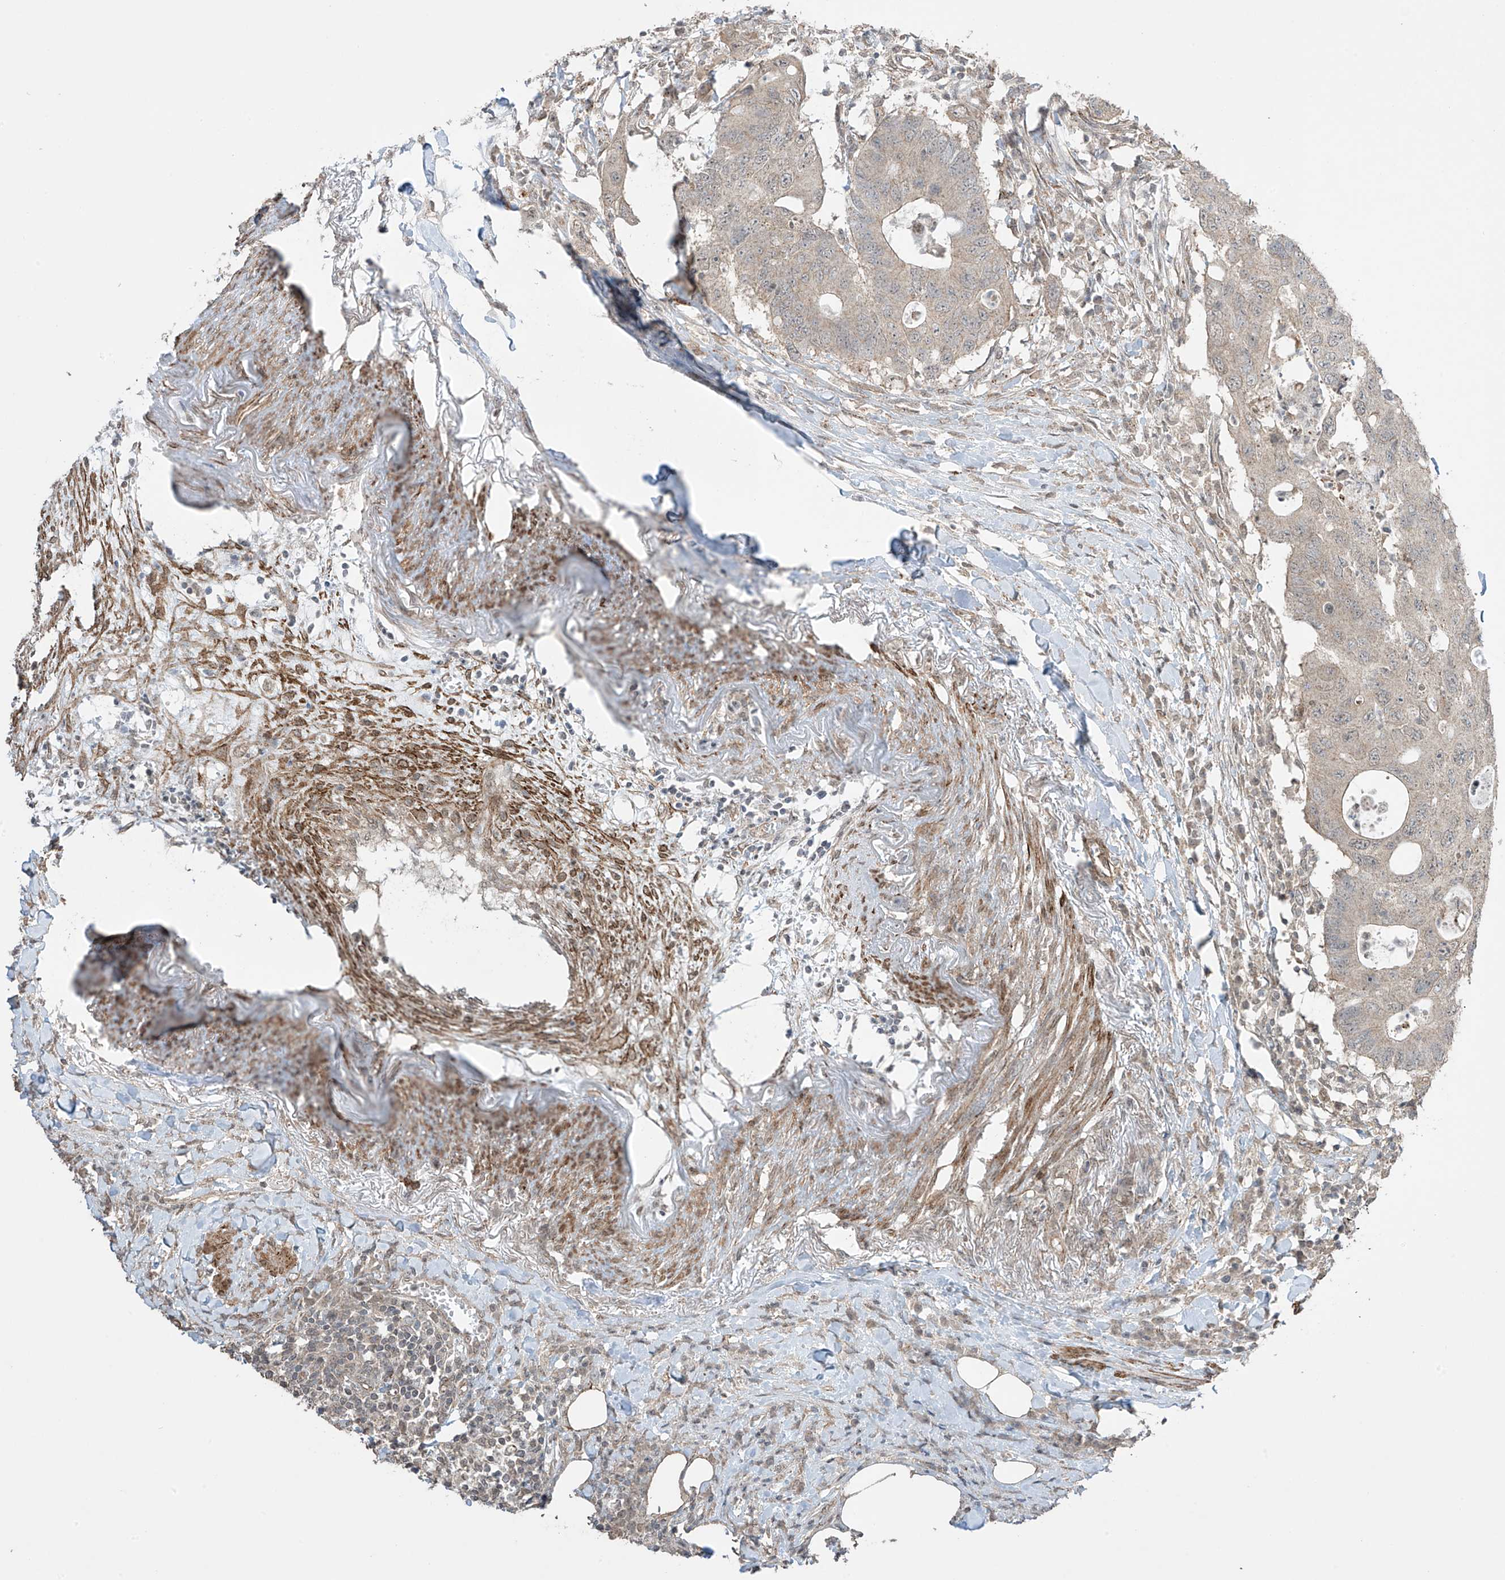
{"staining": {"intensity": "weak", "quantity": "25%-75%", "location": "cytoplasmic/membranous"}, "tissue": "colorectal cancer", "cell_type": "Tumor cells", "image_type": "cancer", "snomed": [{"axis": "morphology", "description": "Adenocarcinoma, NOS"}, {"axis": "topography", "description": "Colon"}], "caption": "High-power microscopy captured an immunohistochemistry (IHC) micrograph of colorectal cancer, revealing weak cytoplasmic/membranous staining in approximately 25%-75% of tumor cells.", "gene": "TTLL5", "patient": {"sex": "male", "age": 71}}